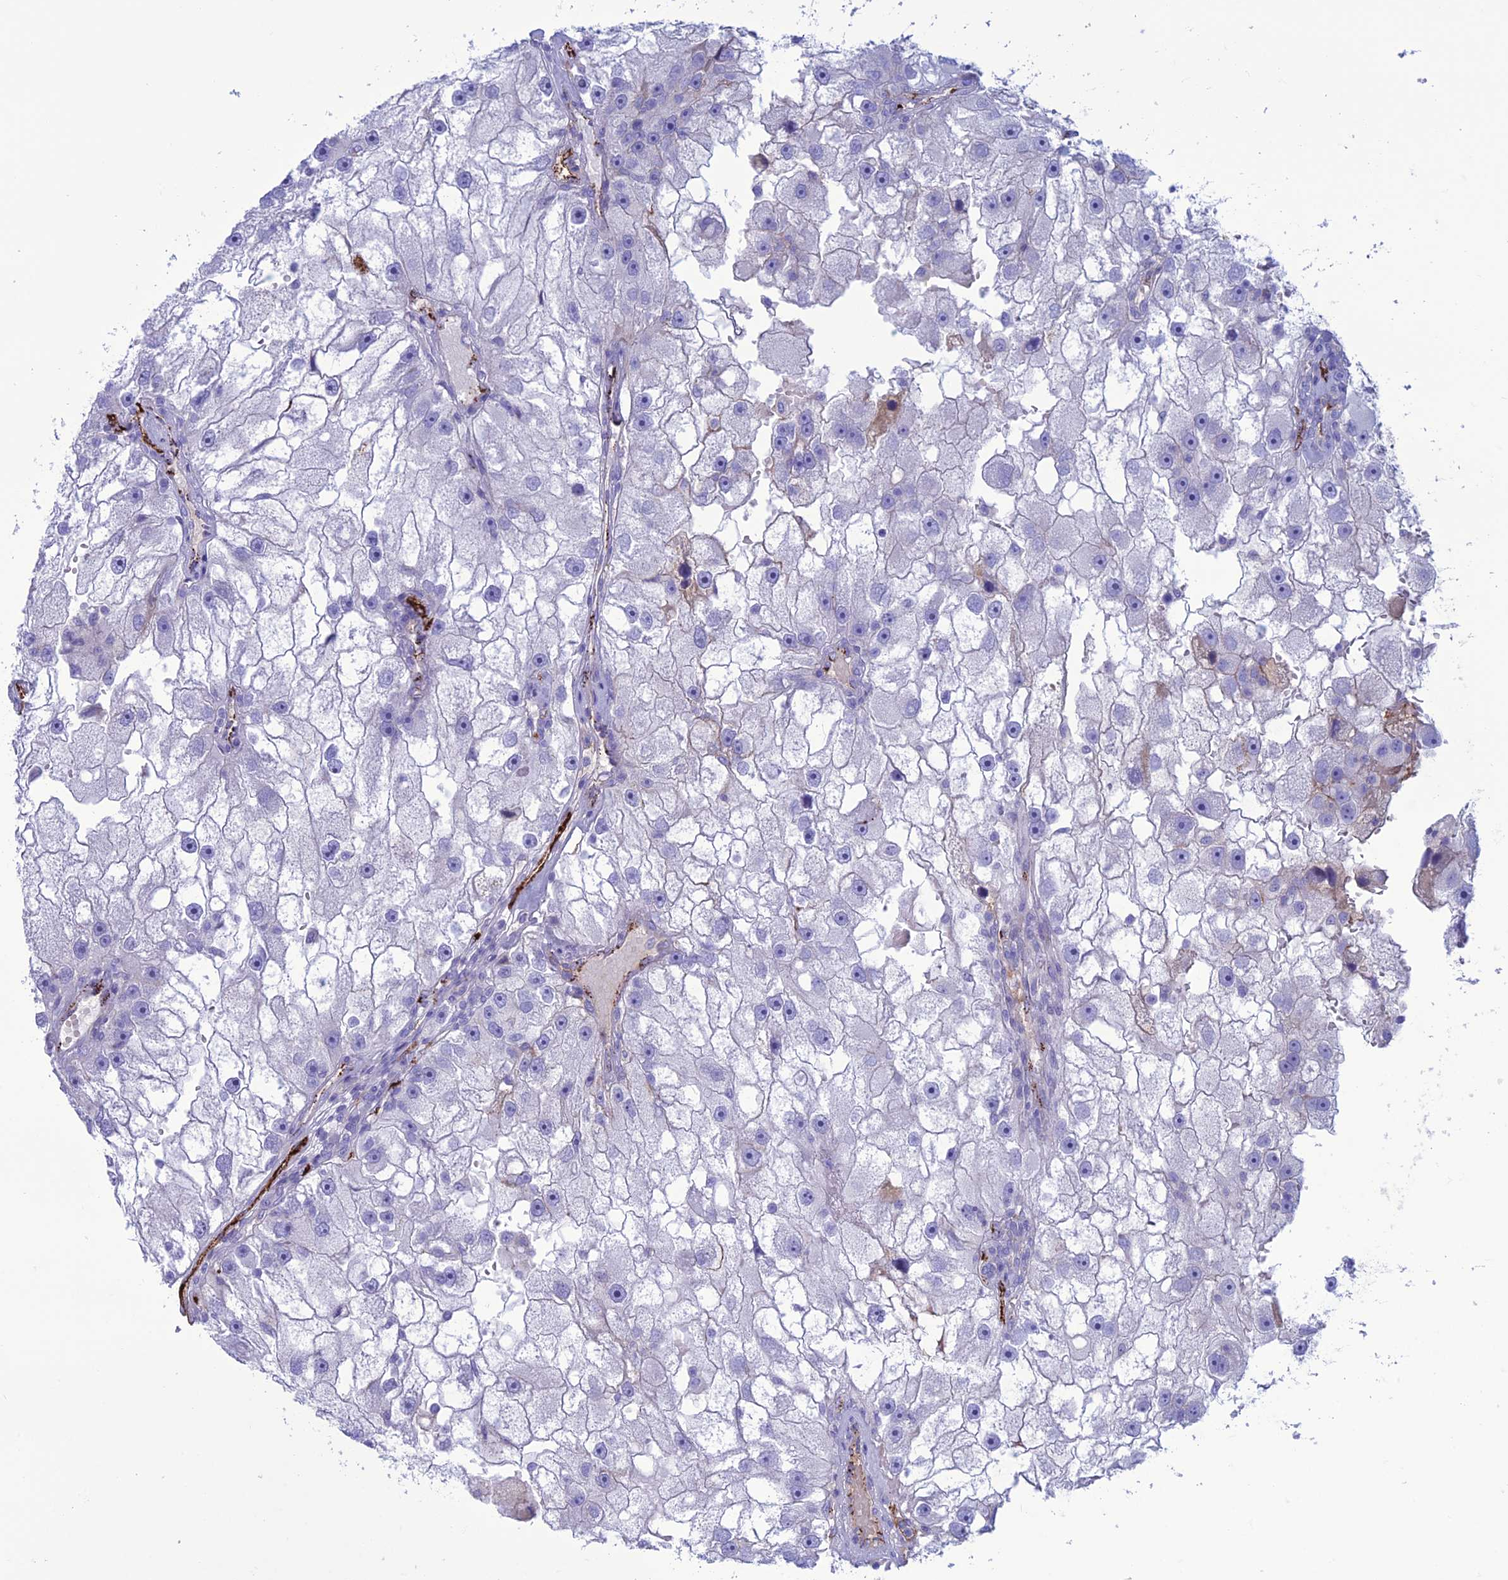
{"staining": {"intensity": "negative", "quantity": "none", "location": "none"}, "tissue": "renal cancer", "cell_type": "Tumor cells", "image_type": "cancer", "snomed": [{"axis": "morphology", "description": "Adenocarcinoma, NOS"}, {"axis": "topography", "description": "Kidney"}], "caption": "There is no significant positivity in tumor cells of renal cancer.", "gene": "CDC42EP5", "patient": {"sex": "male", "age": 63}}